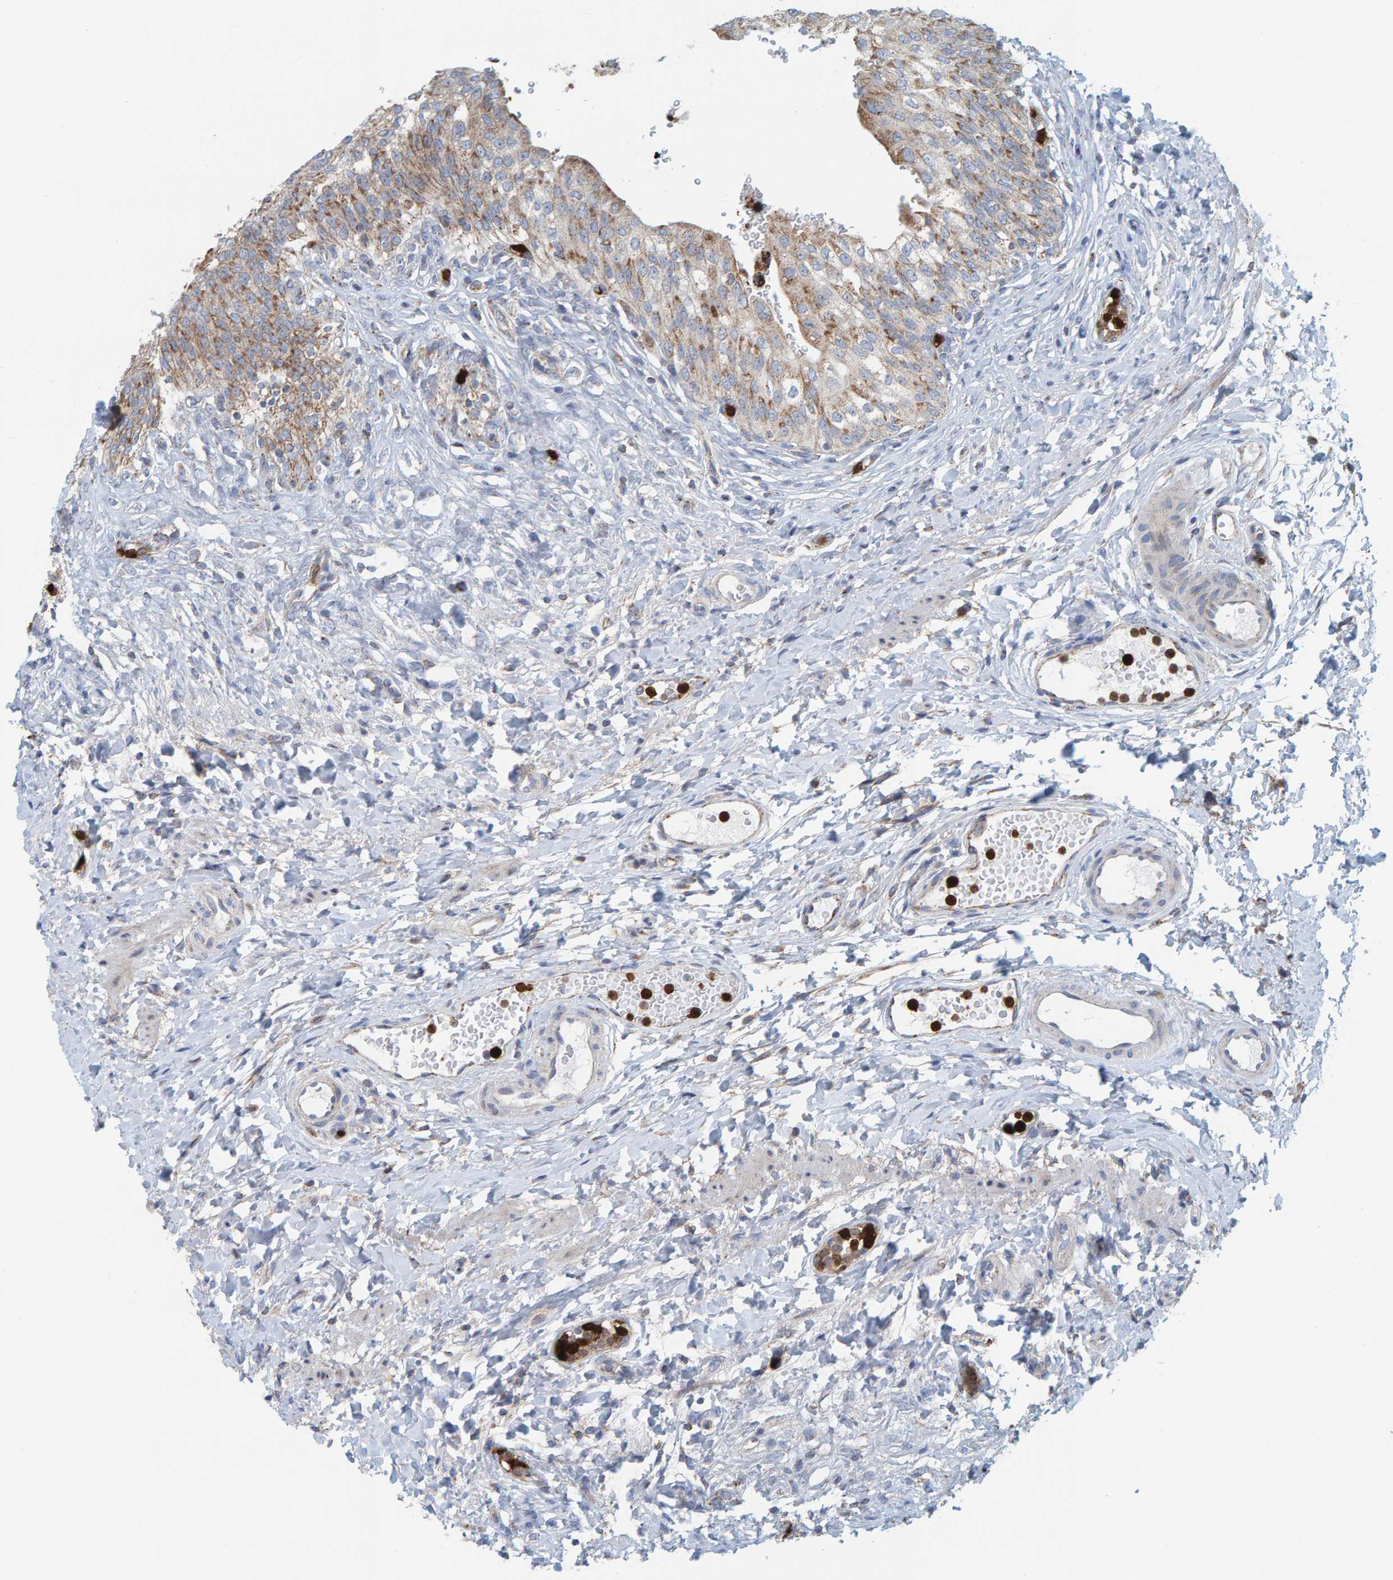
{"staining": {"intensity": "moderate", "quantity": ">75%", "location": "cytoplasmic/membranous"}, "tissue": "urinary bladder", "cell_type": "Urothelial cells", "image_type": "normal", "snomed": [{"axis": "morphology", "description": "Urothelial carcinoma, High grade"}, {"axis": "topography", "description": "Urinary bladder"}], "caption": "This image exhibits immunohistochemistry (IHC) staining of unremarkable human urinary bladder, with medium moderate cytoplasmic/membranous staining in about >75% of urothelial cells.", "gene": "B9D1", "patient": {"sex": "male", "age": 46}}